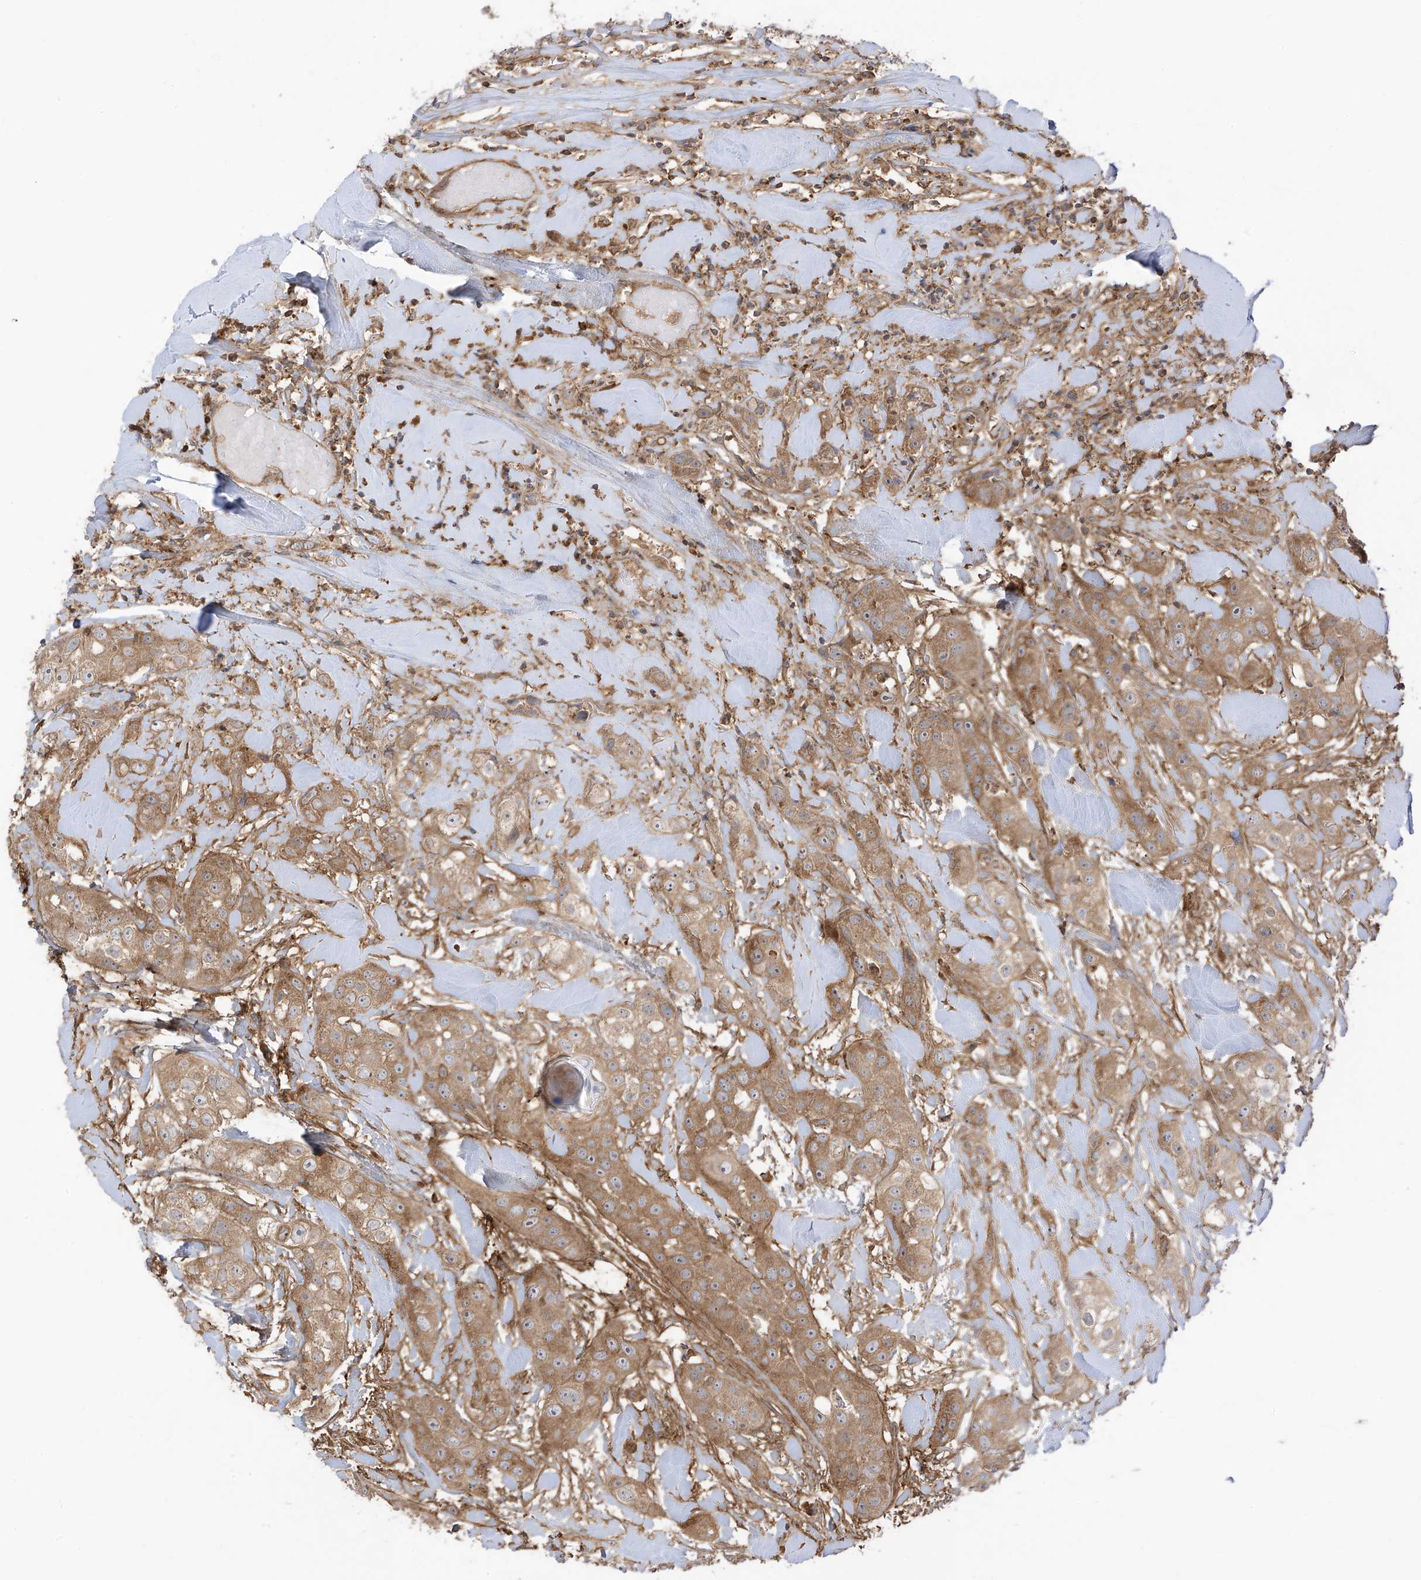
{"staining": {"intensity": "moderate", "quantity": ">75%", "location": "cytoplasmic/membranous"}, "tissue": "head and neck cancer", "cell_type": "Tumor cells", "image_type": "cancer", "snomed": [{"axis": "morphology", "description": "Normal tissue, NOS"}, {"axis": "morphology", "description": "Squamous cell carcinoma, NOS"}, {"axis": "topography", "description": "Skeletal muscle"}, {"axis": "topography", "description": "Head-Neck"}], "caption": "This is a histology image of immunohistochemistry (IHC) staining of head and neck squamous cell carcinoma, which shows moderate expression in the cytoplasmic/membranous of tumor cells.", "gene": "REPS1", "patient": {"sex": "male", "age": 51}}